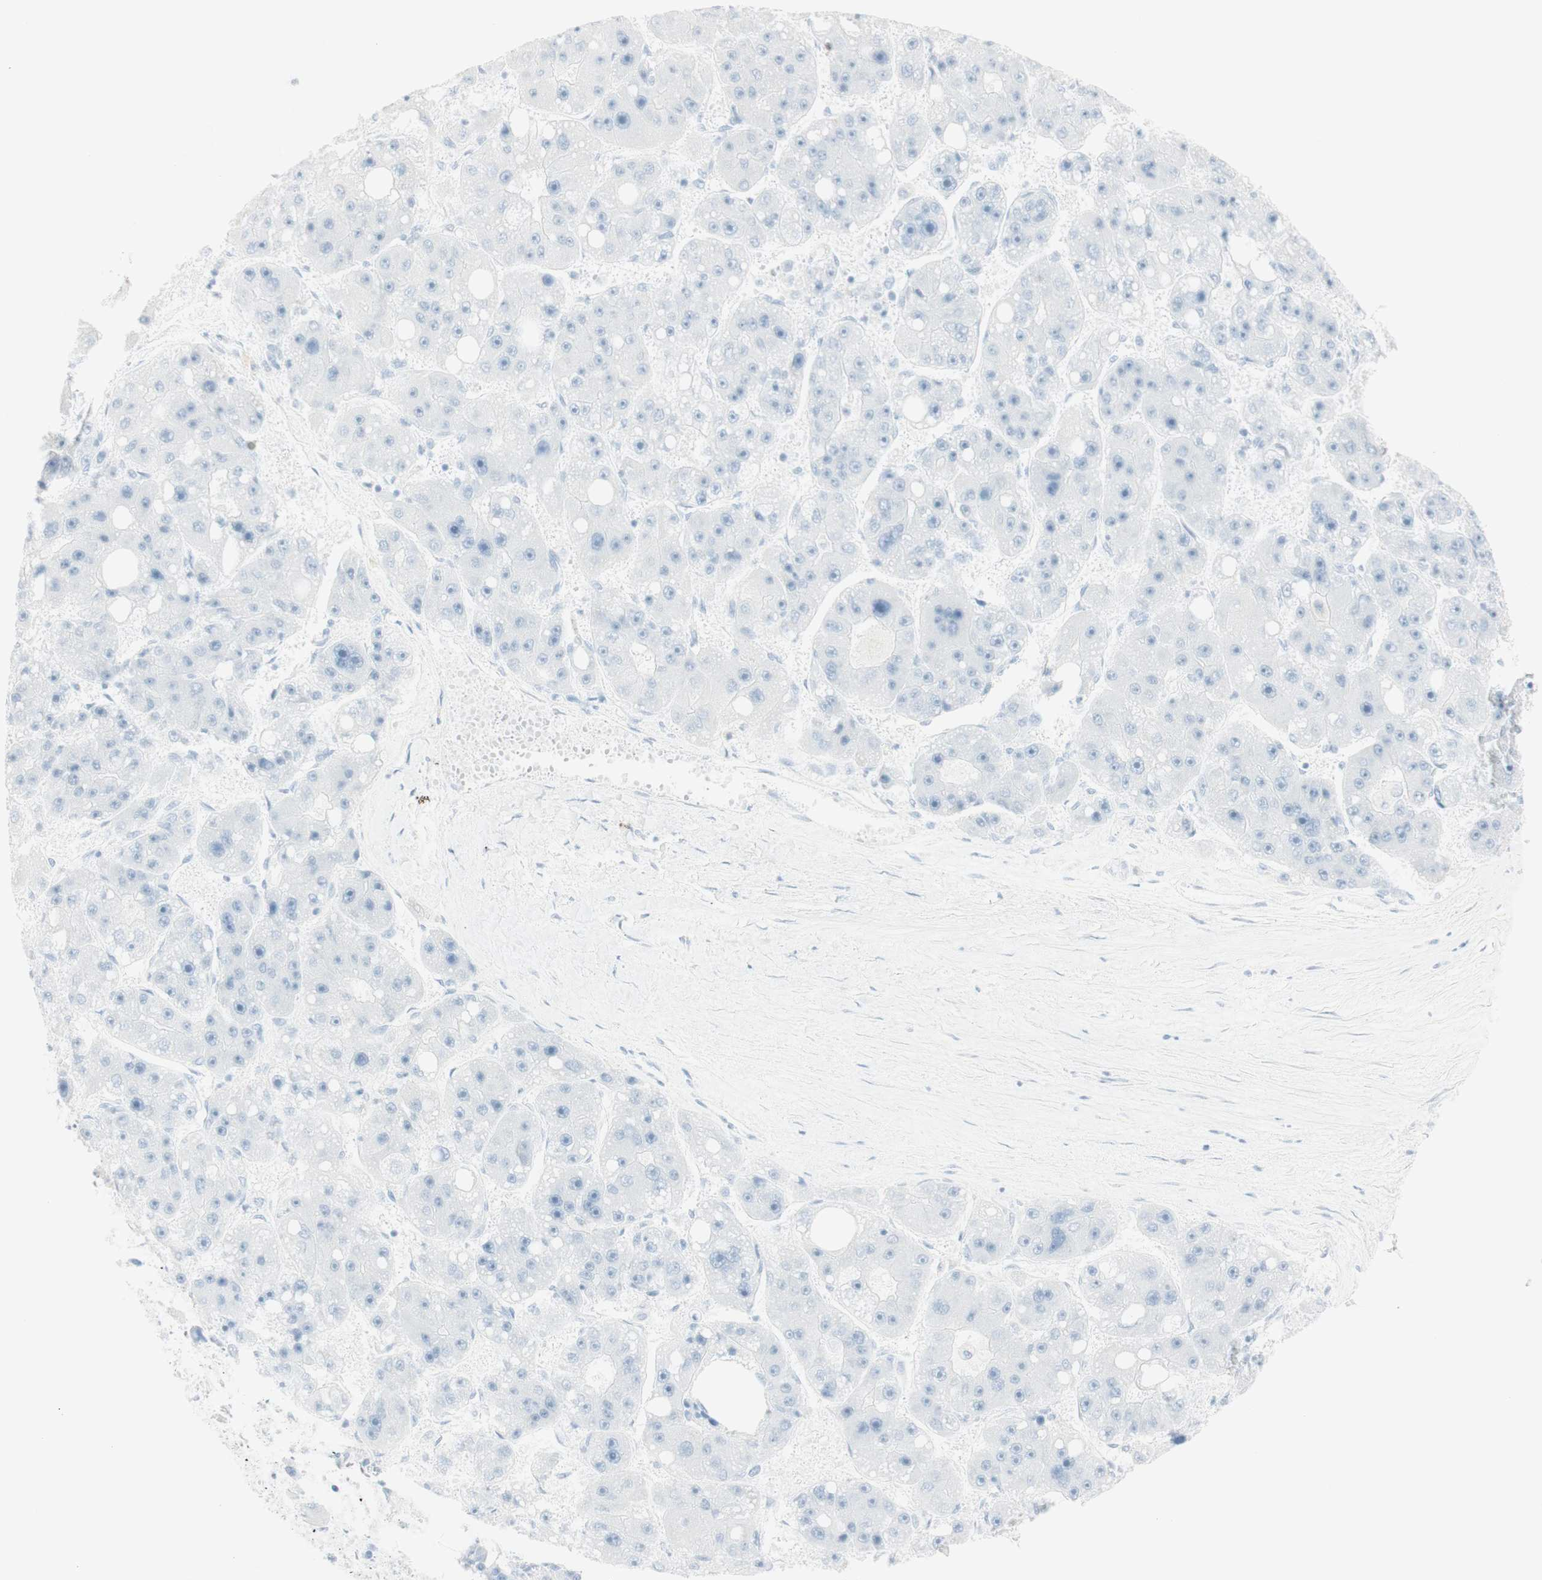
{"staining": {"intensity": "negative", "quantity": "none", "location": "none"}, "tissue": "liver cancer", "cell_type": "Tumor cells", "image_type": "cancer", "snomed": [{"axis": "morphology", "description": "Carcinoma, Hepatocellular, NOS"}, {"axis": "topography", "description": "Liver"}], "caption": "Hepatocellular carcinoma (liver) was stained to show a protein in brown. There is no significant staining in tumor cells.", "gene": "NAPSA", "patient": {"sex": "female", "age": 61}}